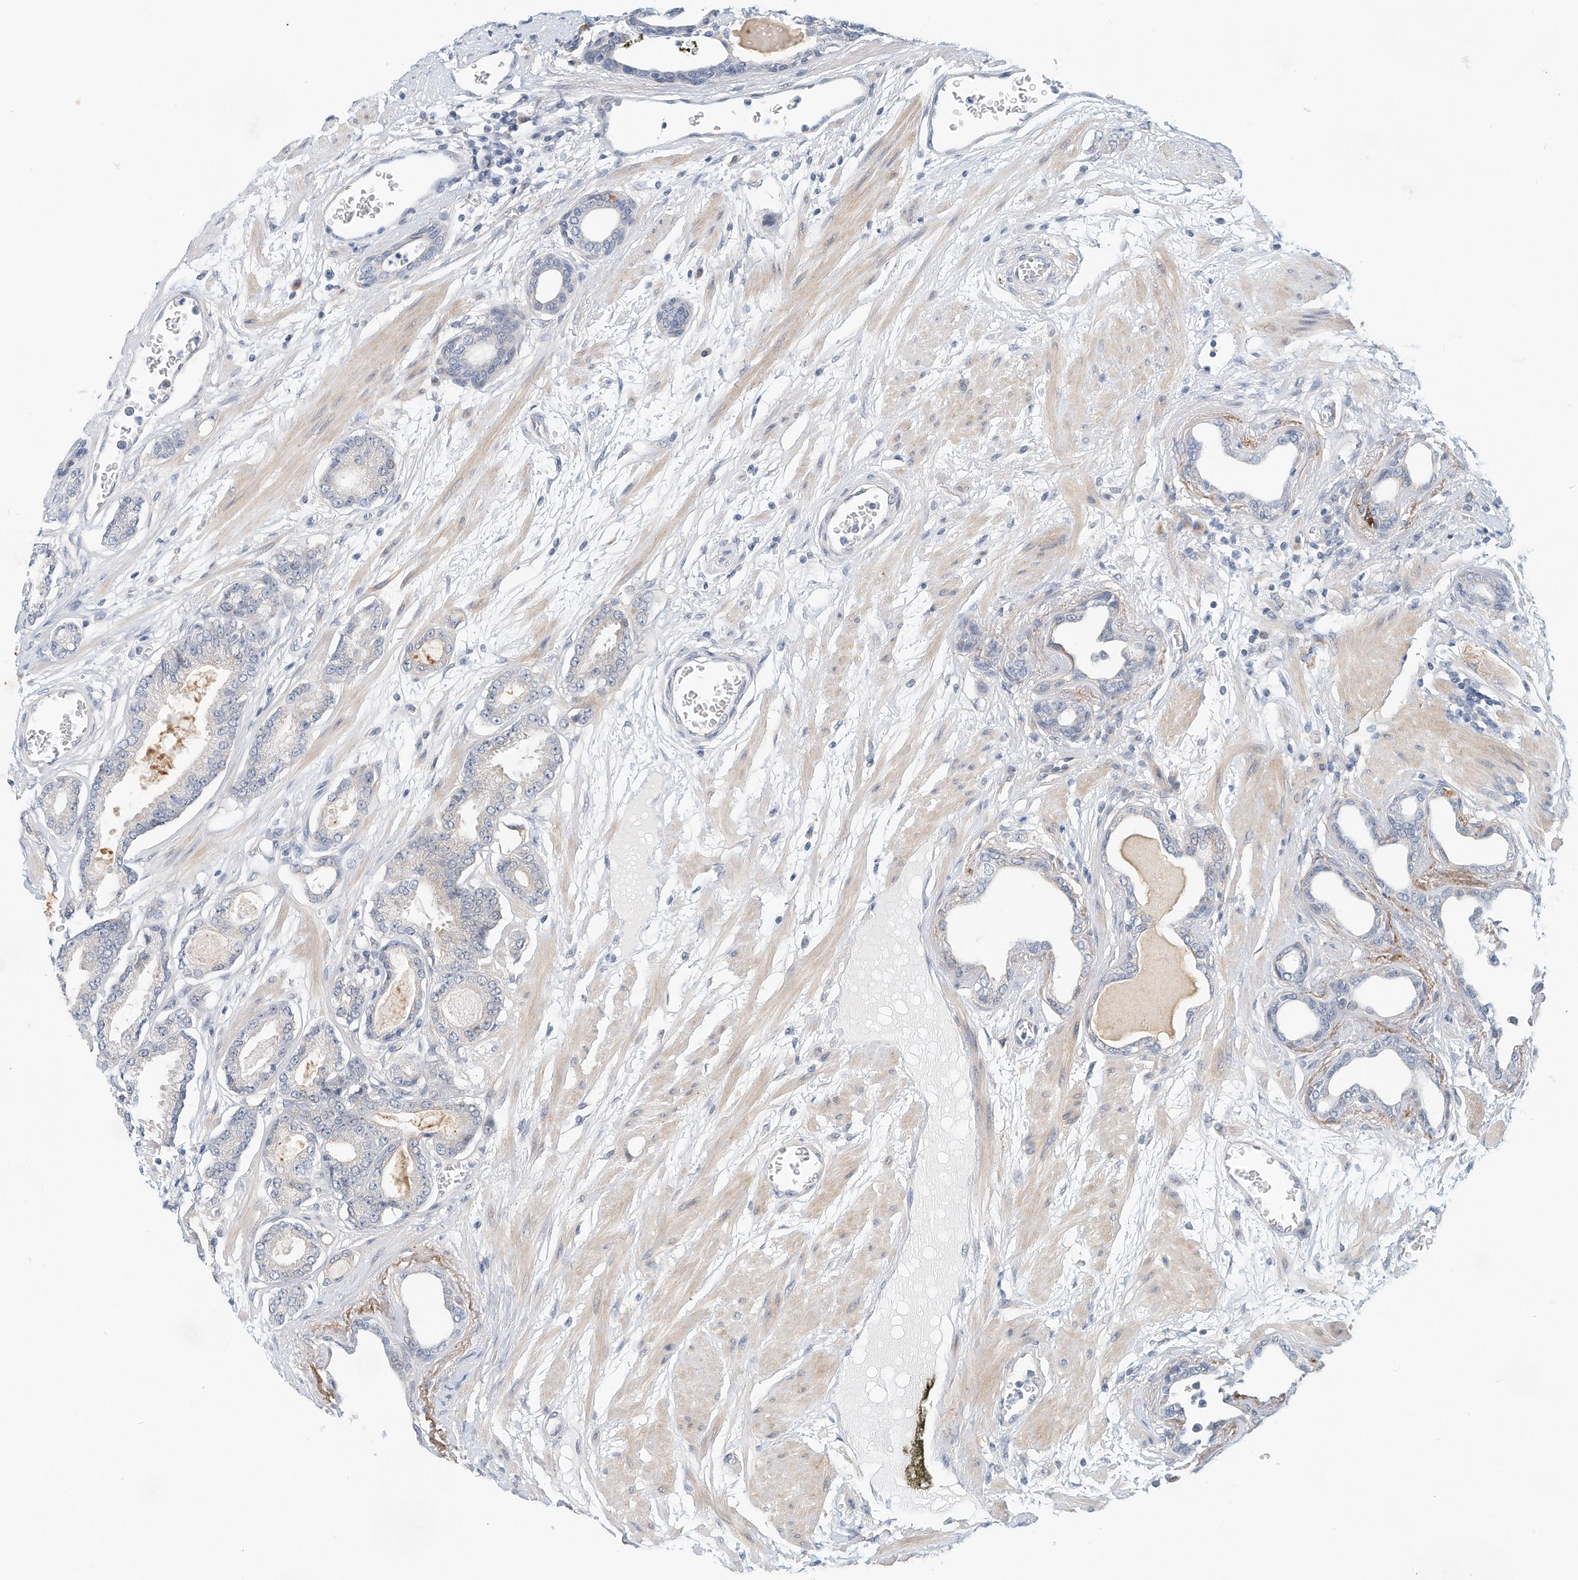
{"staining": {"intensity": "negative", "quantity": "none", "location": "none"}, "tissue": "prostate cancer", "cell_type": "Tumor cells", "image_type": "cancer", "snomed": [{"axis": "morphology", "description": "Adenocarcinoma, Low grade"}, {"axis": "topography", "description": "Prostate"}], "caption": "Immunohistochemistry histopathology image of neoplastic tissue: human prostate cancer stained with DAB exhibits no significant protein expression in tumor cells.", "gene": "ARHGAP28", "patient": {"sex": "male", "age": 60}}